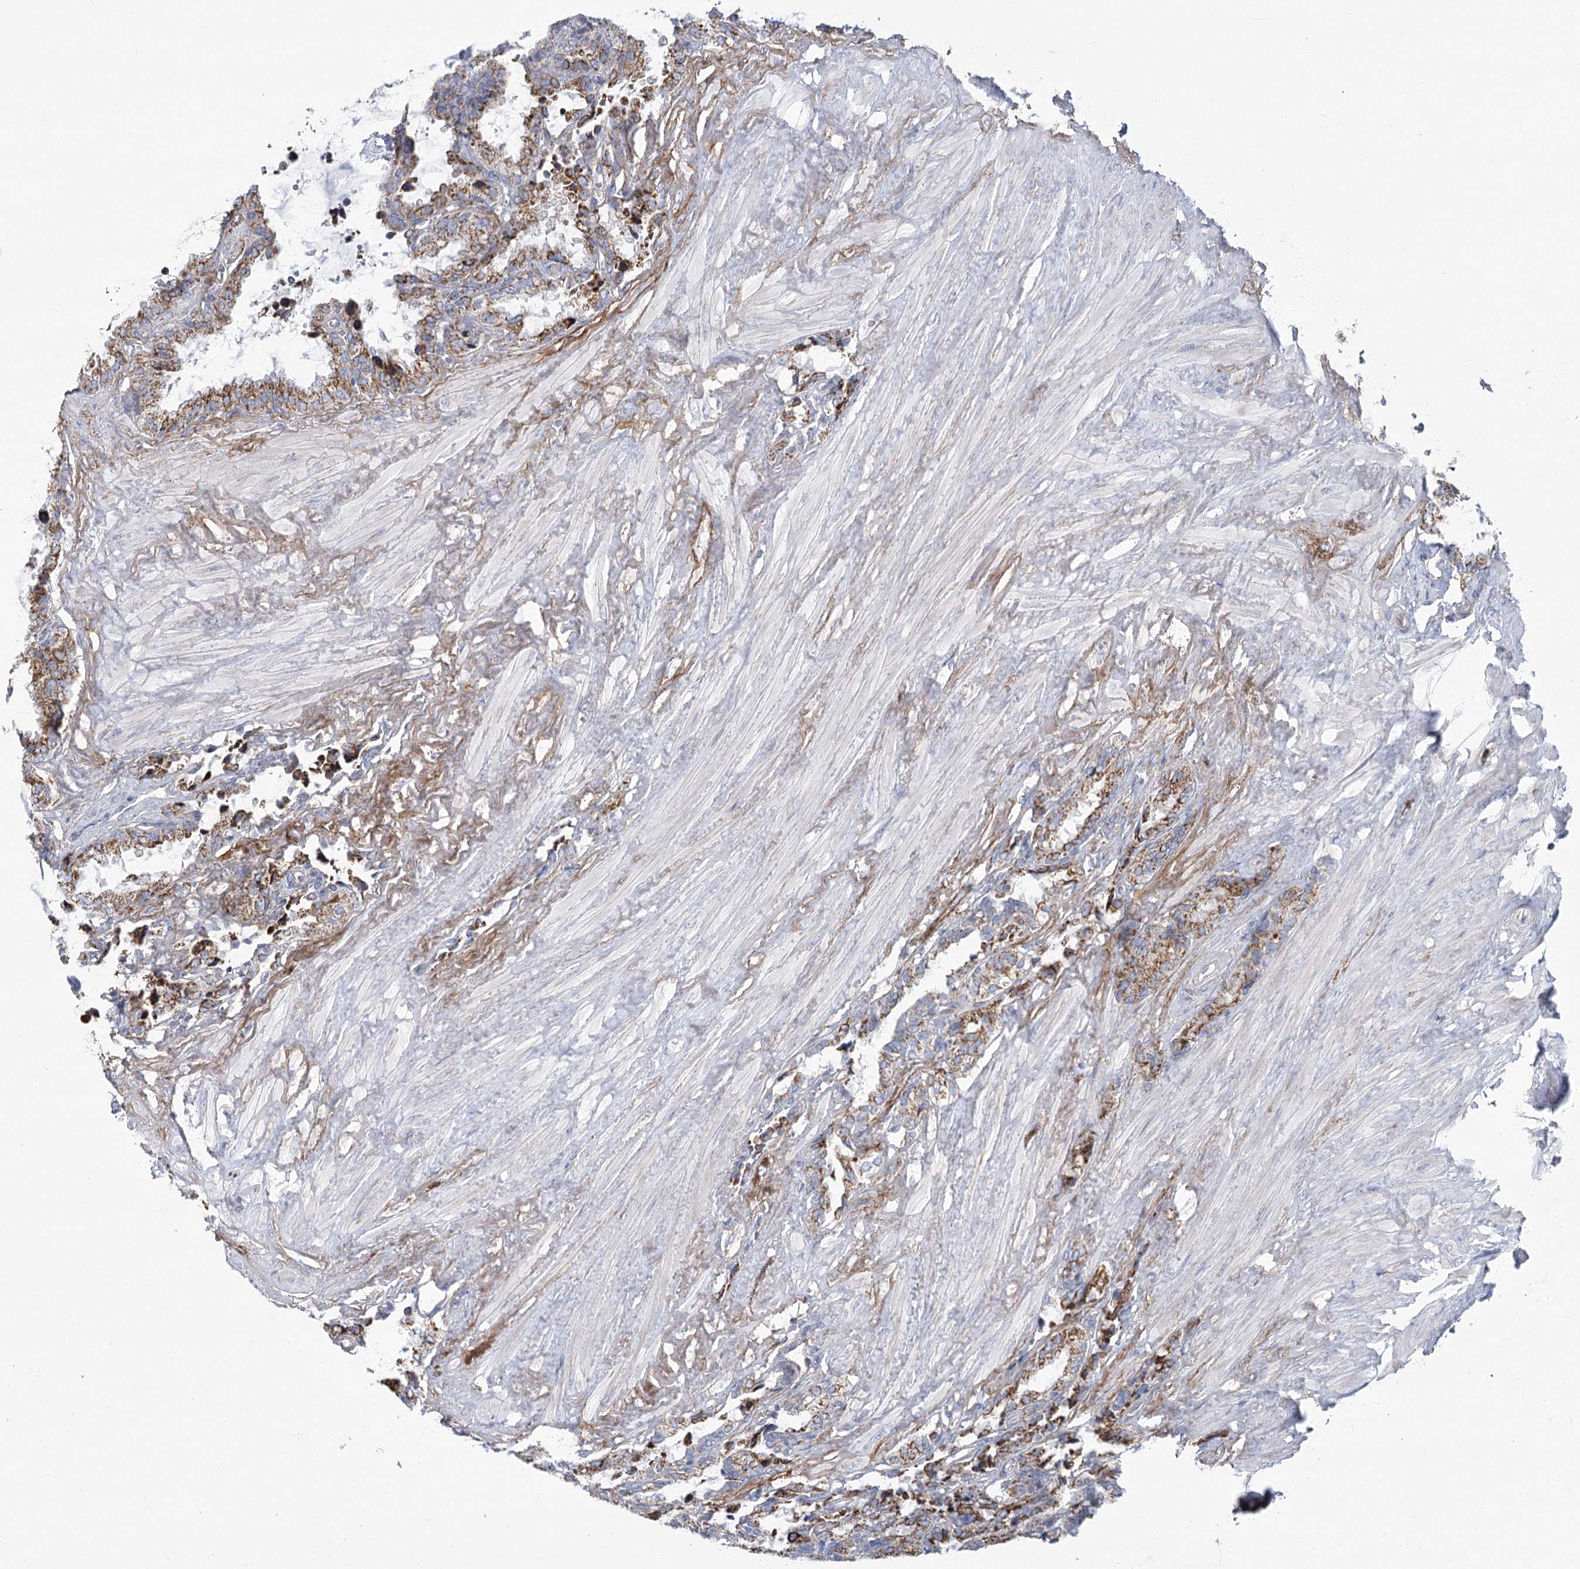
{"staining": {"intensity": "moderate", "quantity": ">75%", "location": "cytoplasmic/membranous"}, "tissue": "seminal vesicle", "cell_type": "Glandular cells", "image_type": "normal", "snomed": [{"axis": "morphology", "description": "Normal tissue, NOS"}, {"axis": "topography", "description": "Seminal veicle"}], "caption": "Glandular cells exhibit moderate cytoplasmic/membranous positivity in about >75% of cells in benign seminal vesicle. (IHC, brightfield microscopy, high magnification).", "gene": "SNX7", "patient": {"sex": "male", "age": 46}}